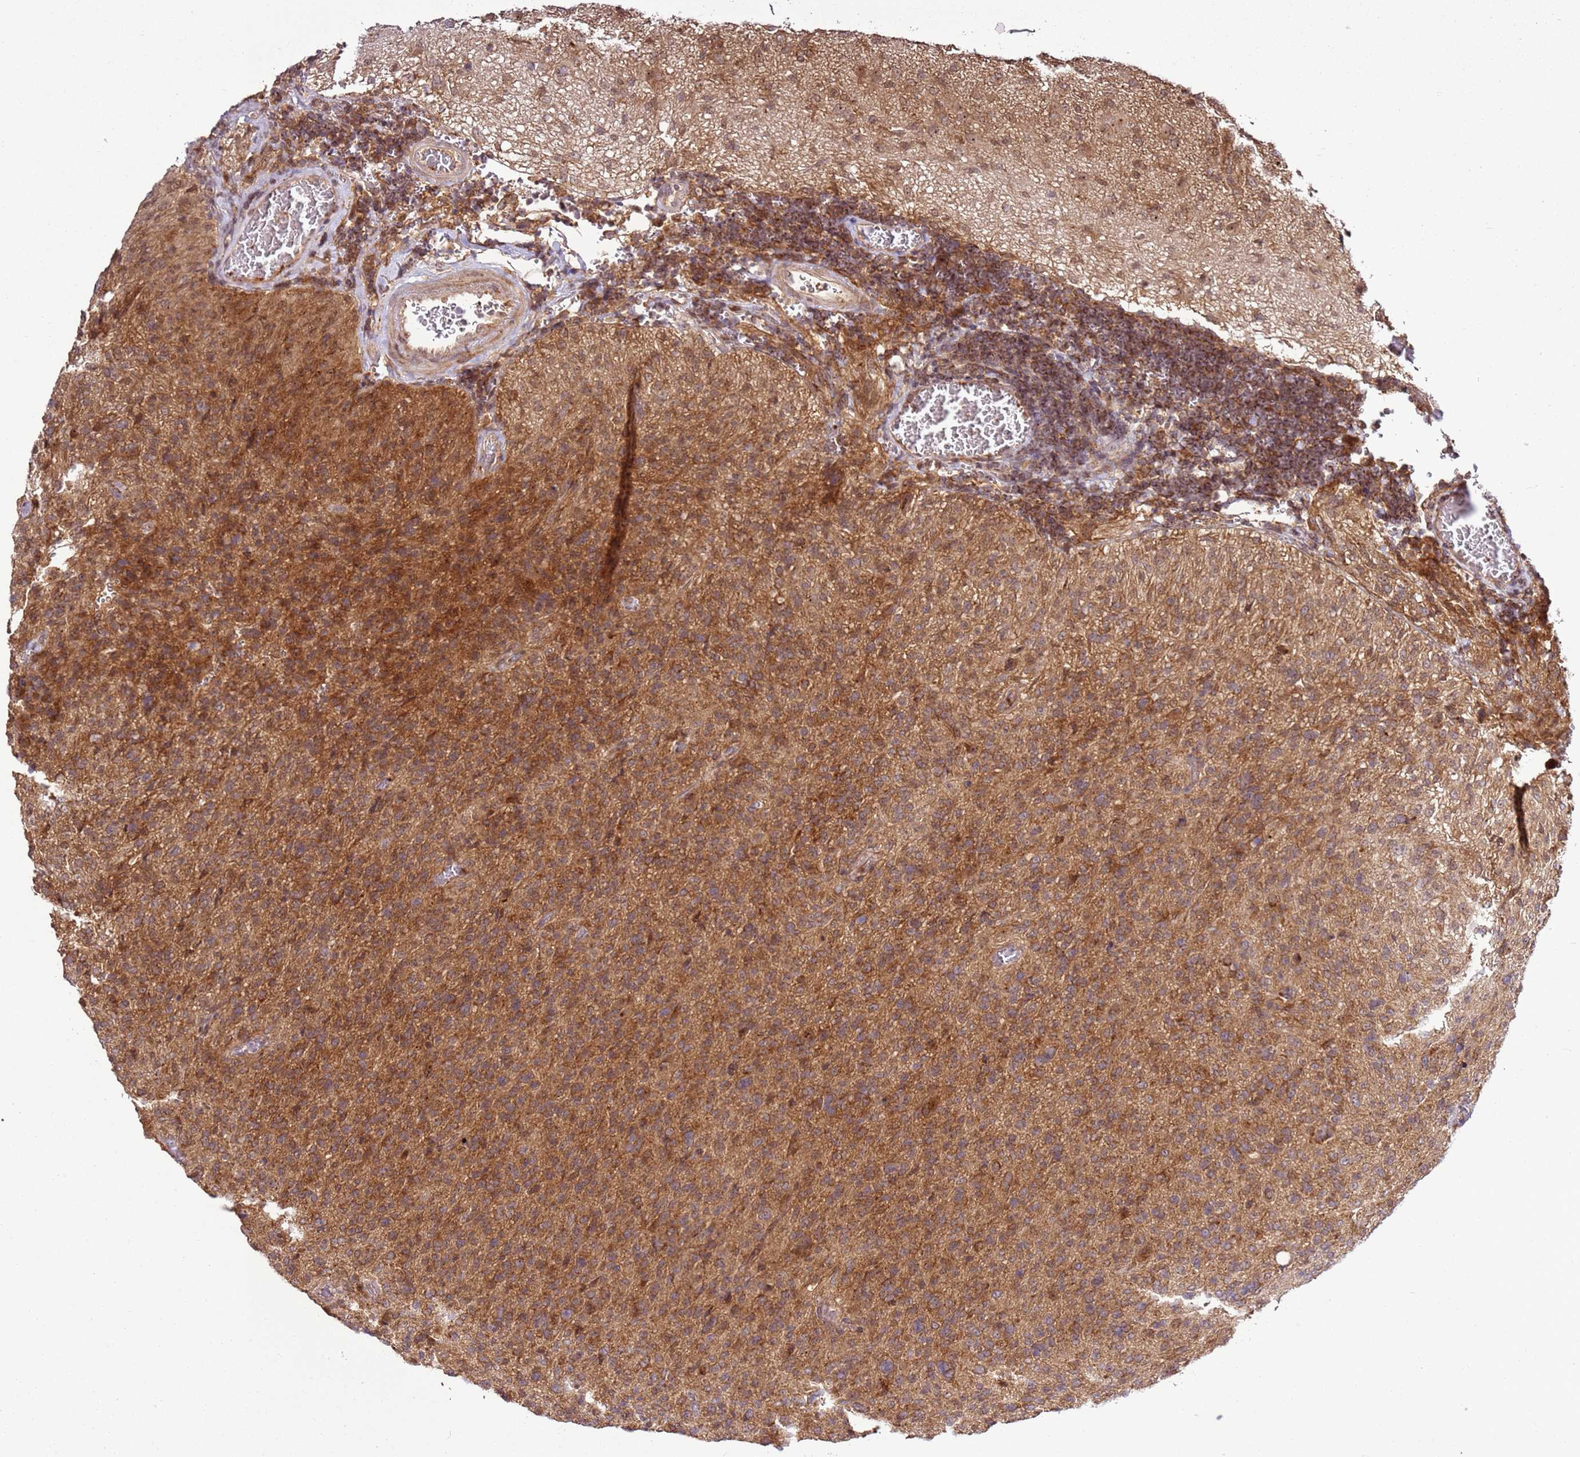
{"staining": {"intensity": "moderate", "quantity": ">75%", "location": "cytoplasmic/membranous"}, "tissue": "glioma", "cell_type": "Tumor cells", "image_type": "cancer", "snomed": [{"axis": "morphology", "description": "Glioma, malignant, High grade"}, {"axis": "topography", "description": "Brain"}], "caption": "DAB (3,3'-diaminobenzidine) immunohistochemical staining of human glioma displays moderate cytoplasmic/membranous protein expression in approximately >75% of tumor cells.", "gene": "RASA3", "patient": {"sex": "female", "age": 57}}